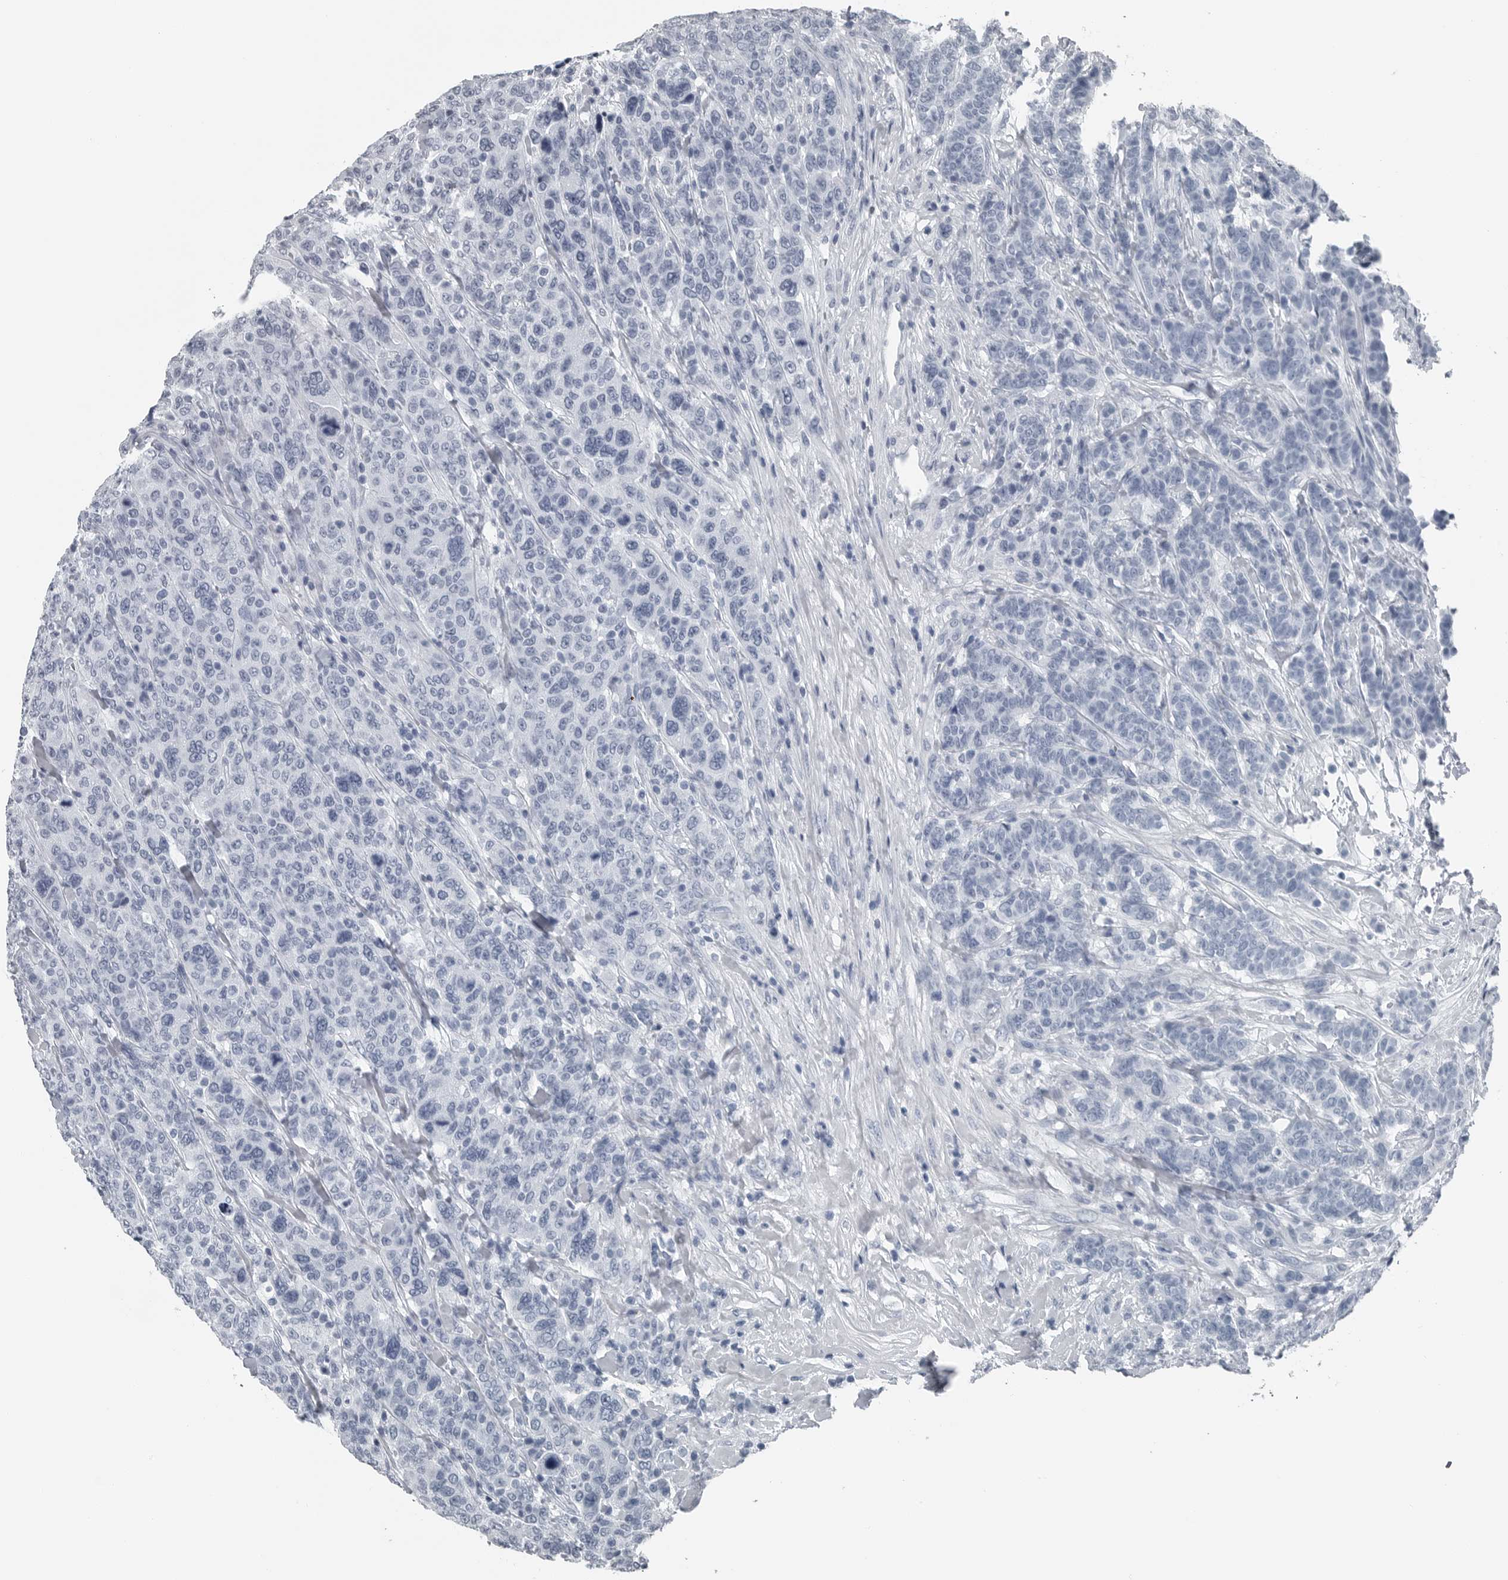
{"staining": {"intensity": "negative", "quantity": "none", "location": "none"}, "tissue": "breast cancer", "cell_type": "Tumor cells", "image_type": "cancer", "snomed": [{"axis": "morphology", "description": "Duct carcinoma"}, {"axis": "topography", "description": "Breast"}], "caption": "An image of breast cancer (infiltrating ductal carcinoma) stained for a protein shows no brown staining in tumor cells.", "gene": "SPINK1", "patient": {"sex": "female", "age": 37}}